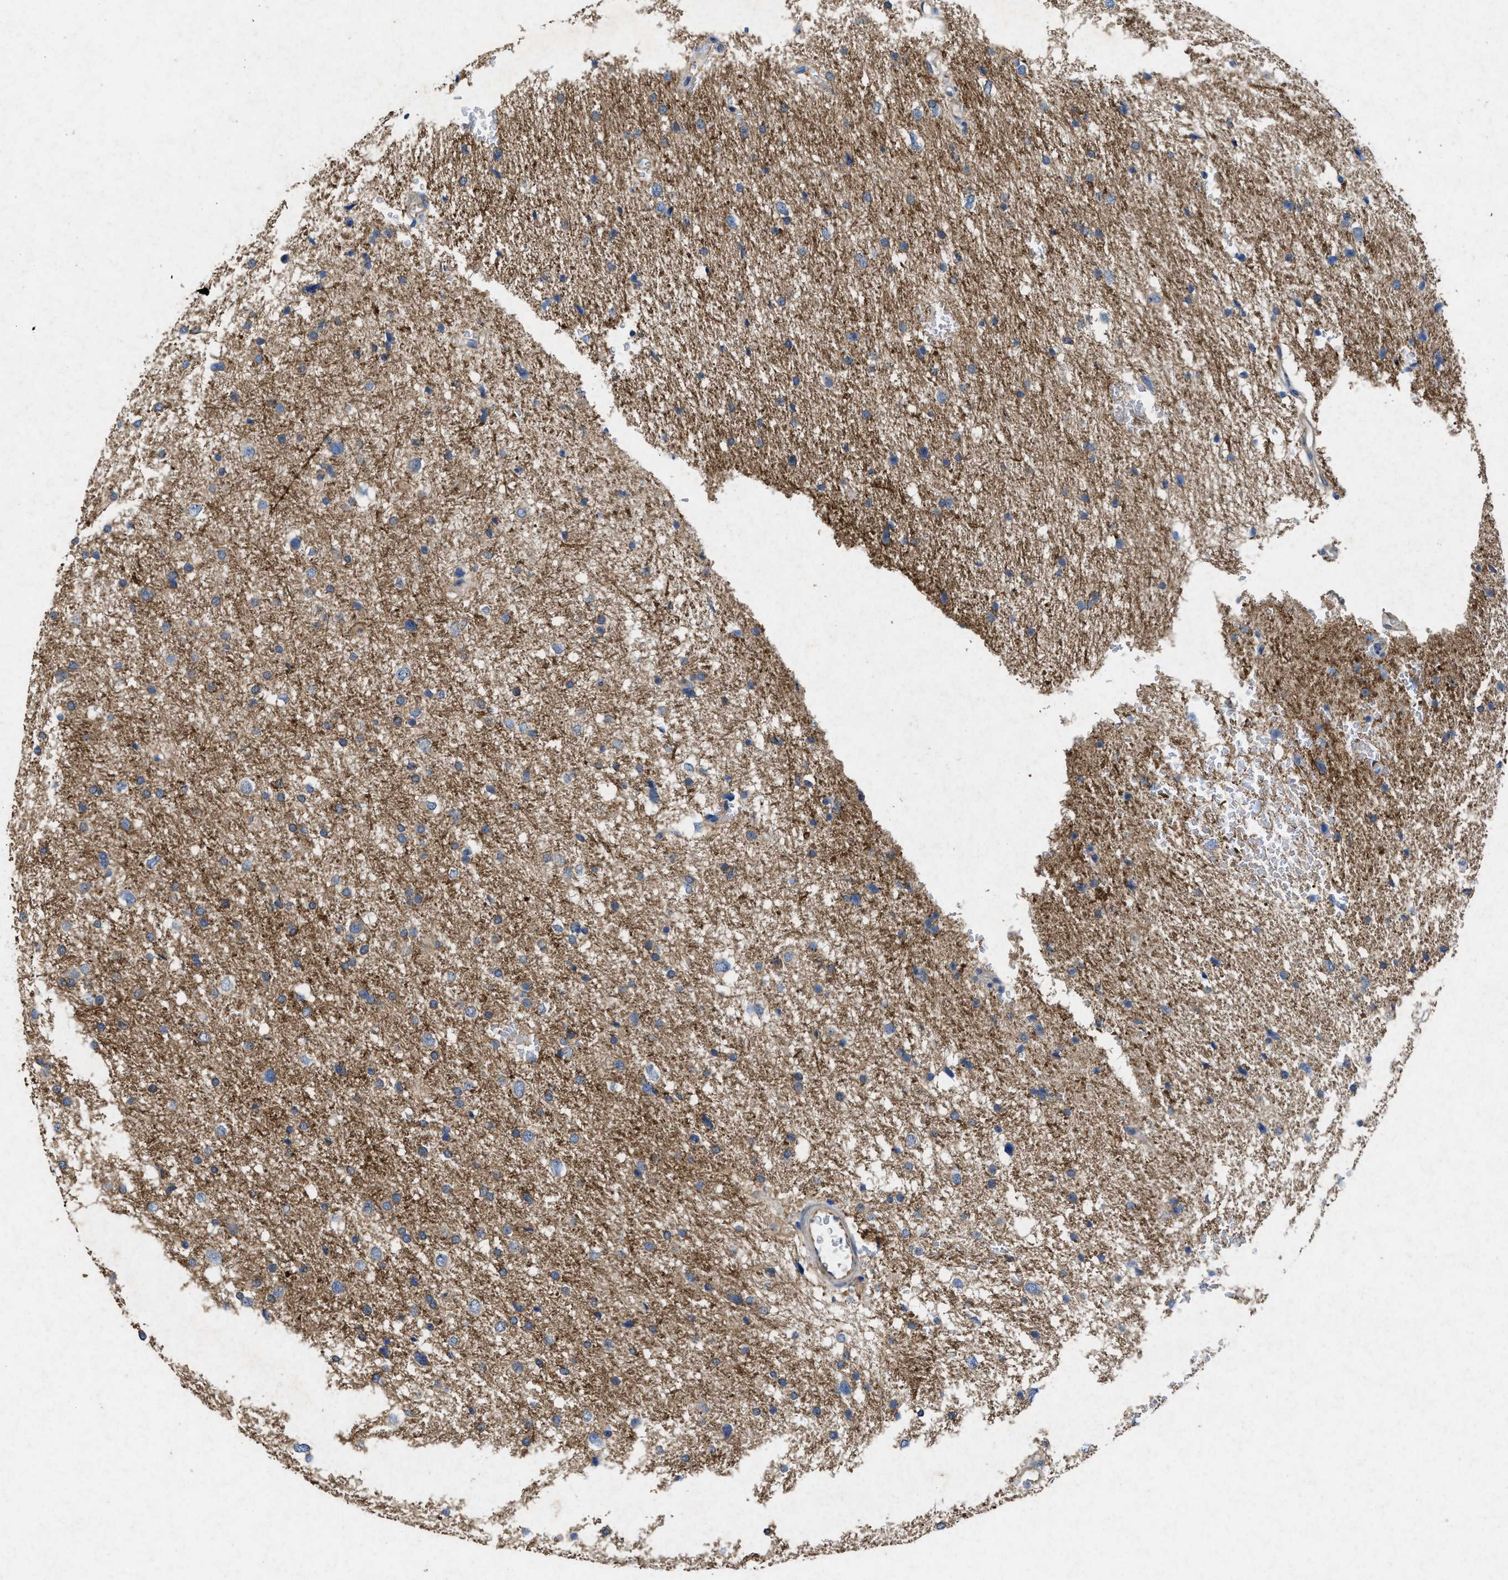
{"staining": {"intensity": "weak", "quantity": ">75%", "location": "cytoplasmic/membranous"}, "tissue": "glioma", "cell_type": "Tumor cells", "image_type": "cancer", "snomed": [{"axis": "morphology", "description": "Glioma, malignant, Low grade"}, {"axis": "topography", "description": "Brain"}], "caption": "A histopathology image of glioma stained for a protein exhibits weak cytoplasmic/membranous brown staining in tumor cells.", "gene": "CDK15", "patient": {"sex": "female", "age": 37}}